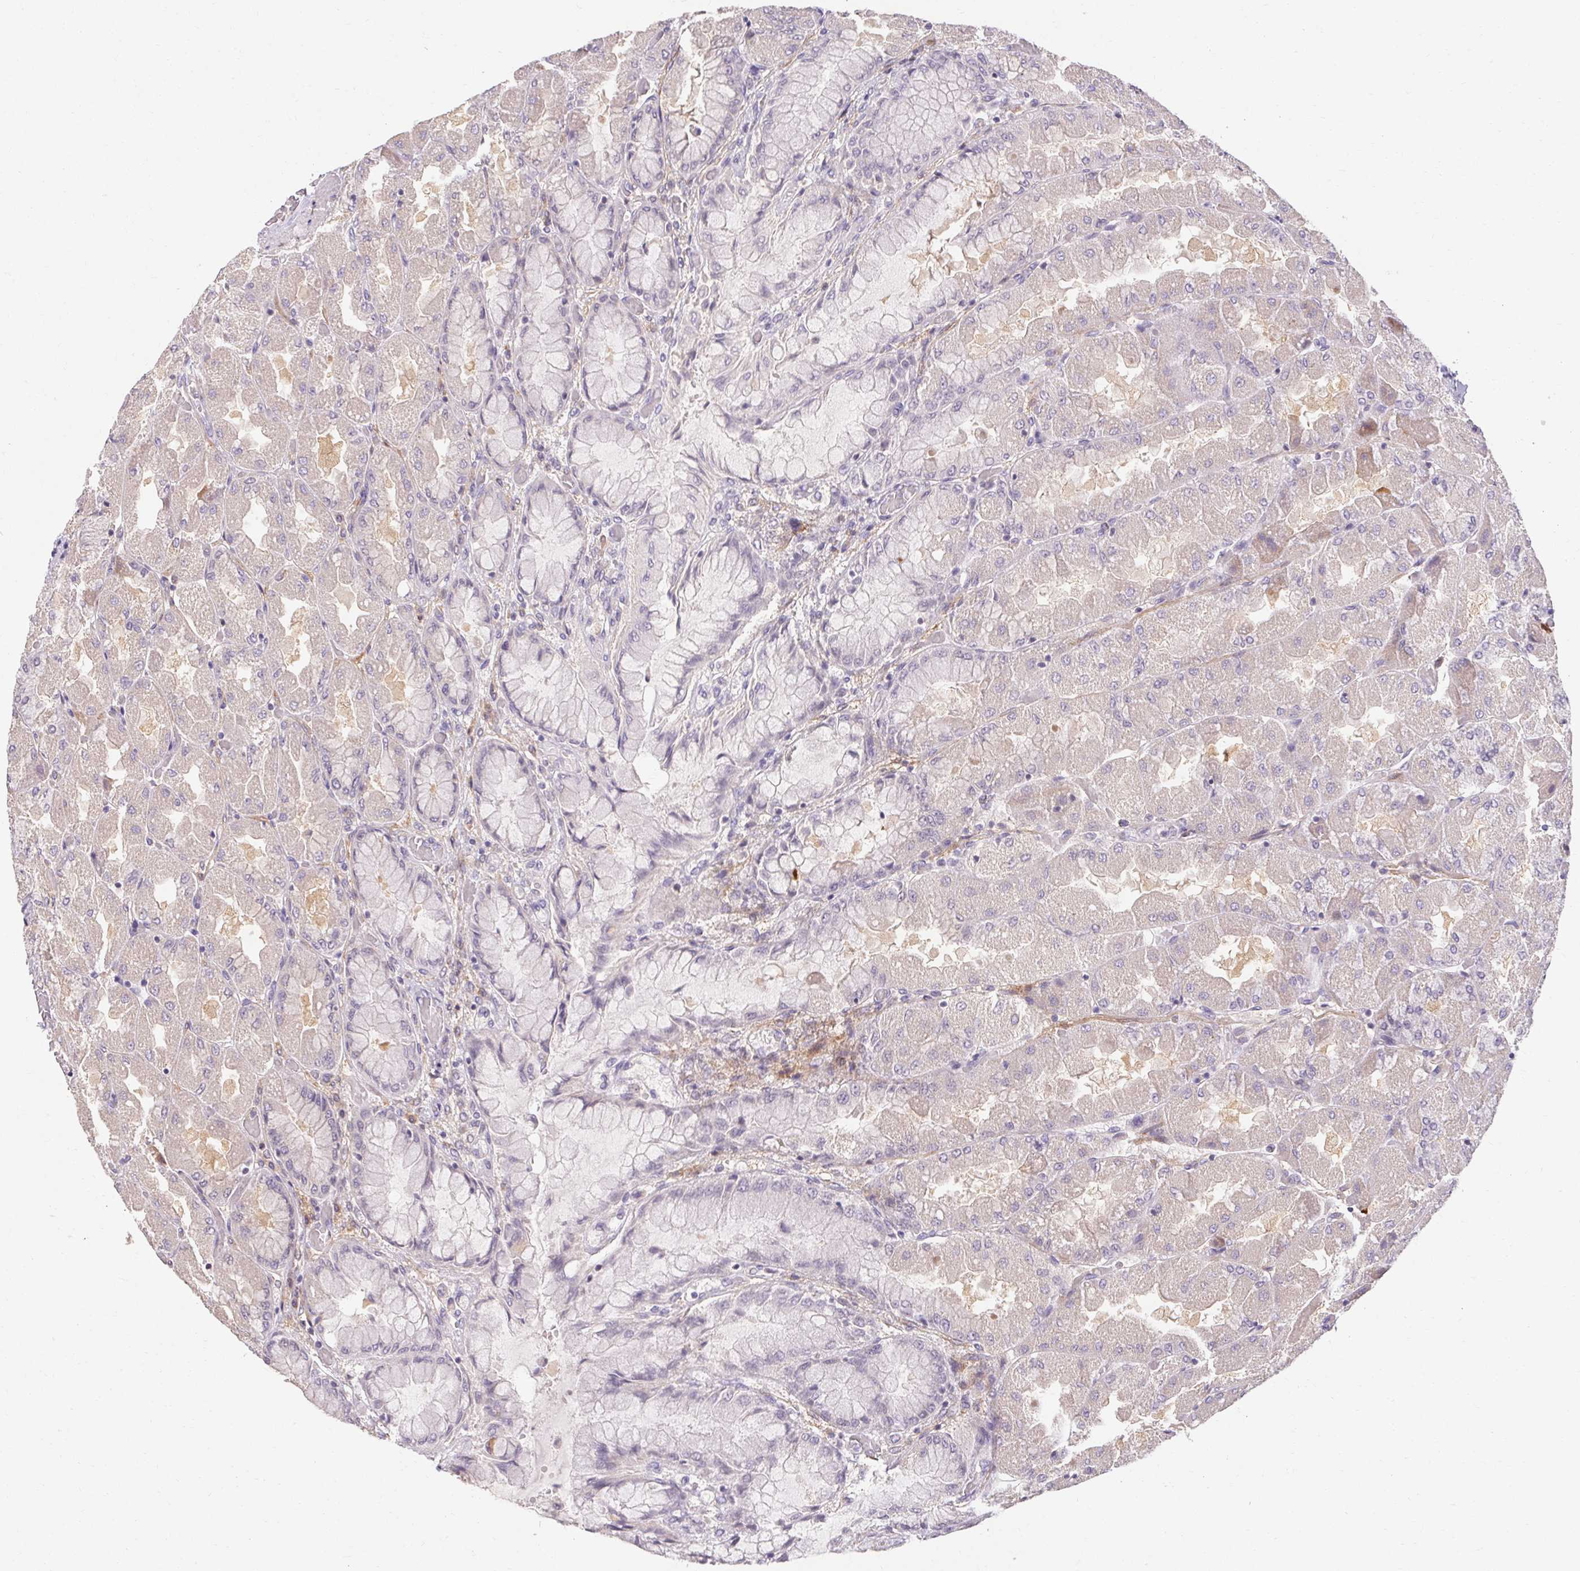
{"staining": {"intensity": "weak", "quantity": "25%-75%", "location": "cytoplasmic/membranous"}, "tissue": "stomach", "cell_type": "Glandular cells", "image_type": "normal", "snomed": [{"axis": "morphology", "description": "Normal tissue, NOS"}, {"axis": "topography", "description": "Stomach"}], "caption": "Stomach stained for a protein exhibits weak cytoplasmic/membranous positivity in glandular cells. Nuclei are stained in blue.", "gene": "TMEM52B", "patient": {"sex": "female", "age": 61}}